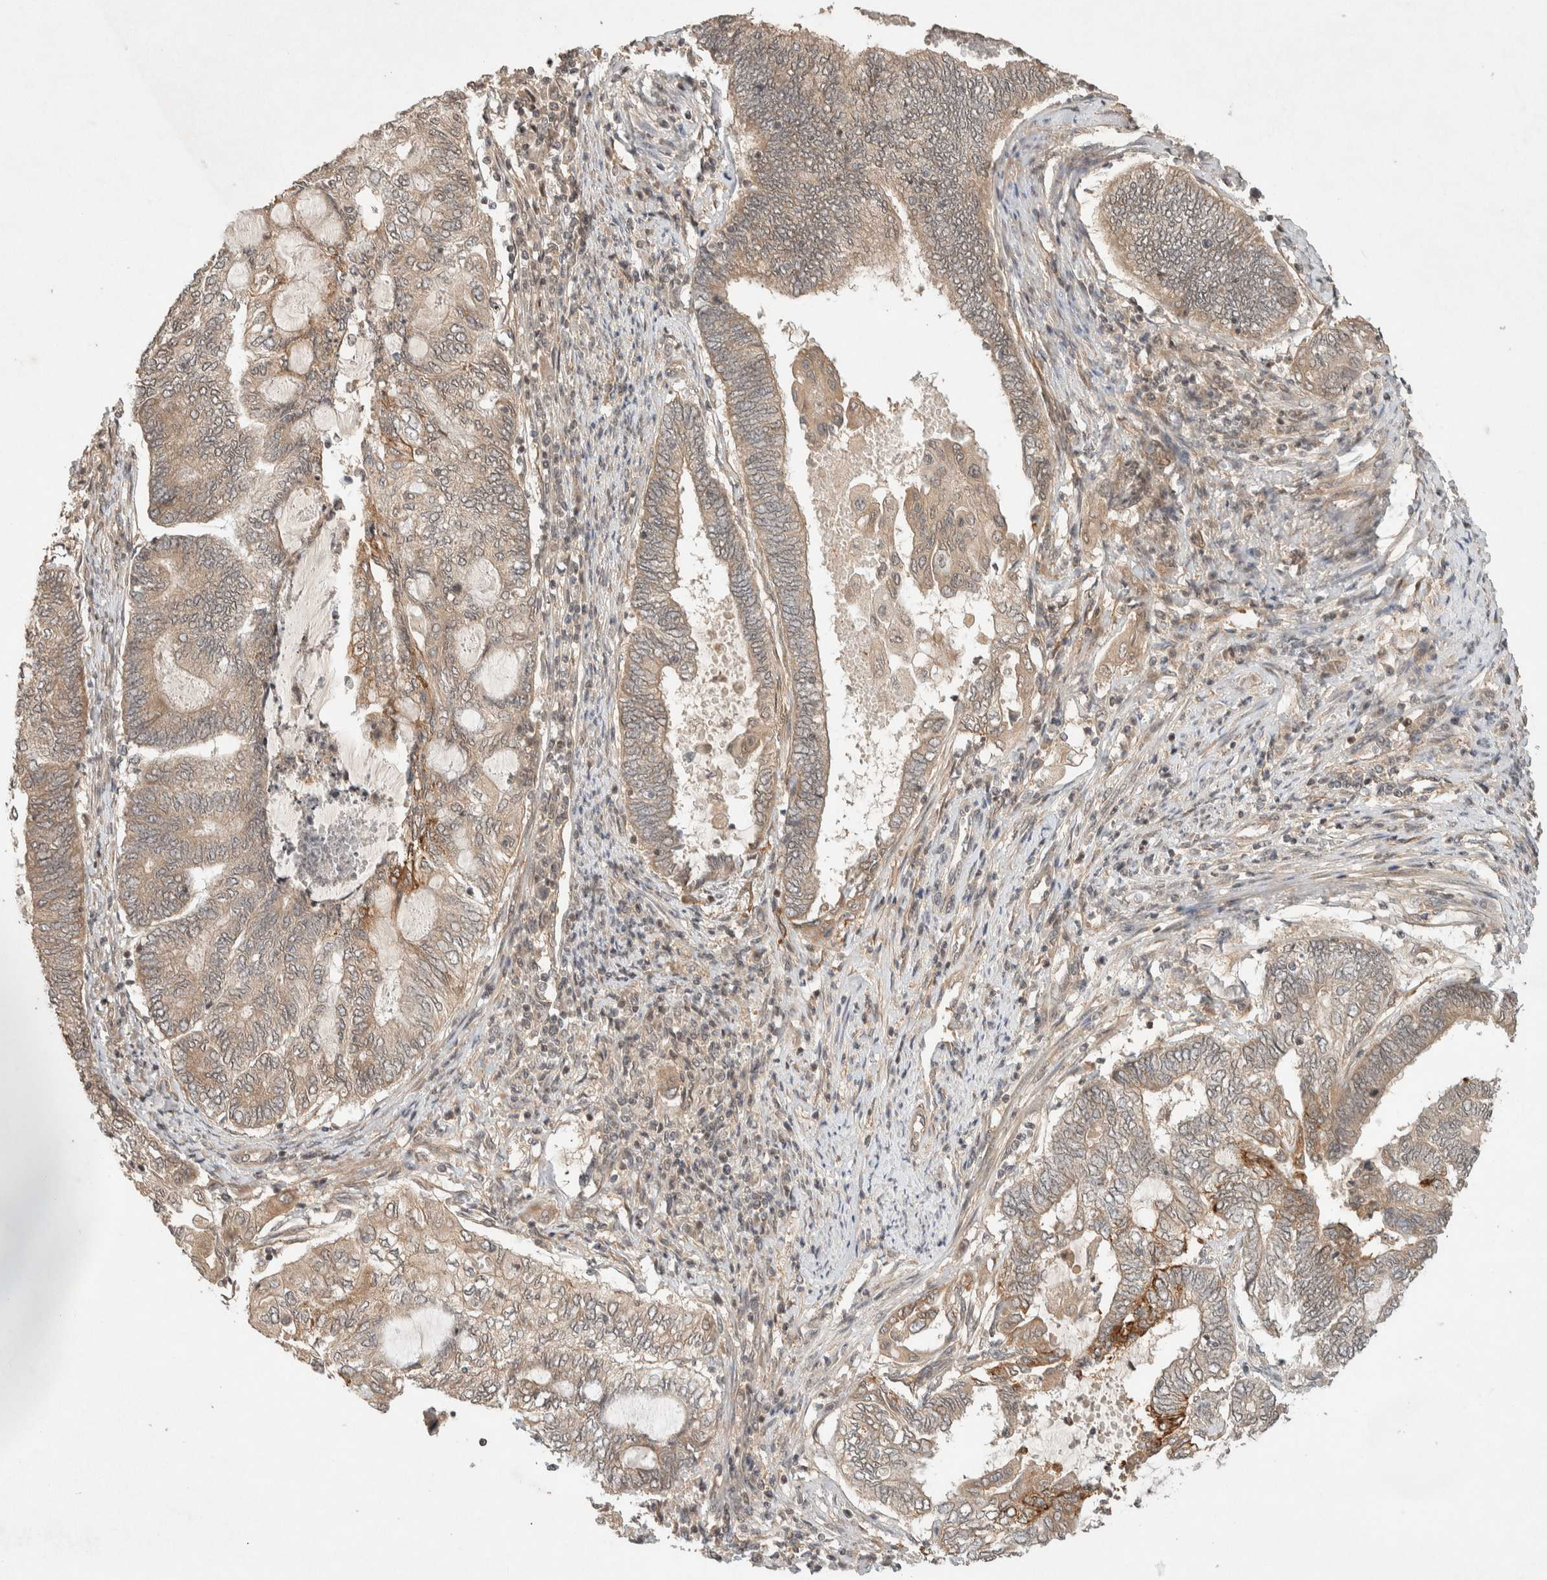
{"staining": {"intensity": "weak", "quantity": ">75%", "location": "cytoplasmic/membranous"}, "tissue": "endometrial cancer", "cell_type": "Tumor cells", "image_type": "cancer", "snomed": [{"axis": "morphology", "description": "Adenocarcinoma, NOS"}, {"axis": "topography", "description": "Uterus"}, {"axis": "topography", "description": "Endometrium"}], "caption": "This is an image of immunohistochemistry staining of endometrial adenocarcinoma, which shows weak positivity in the cytoplasmic/membranous of tumor cells.", "gene": "THRA", "patient": {"sex": "female", "age": 70}}